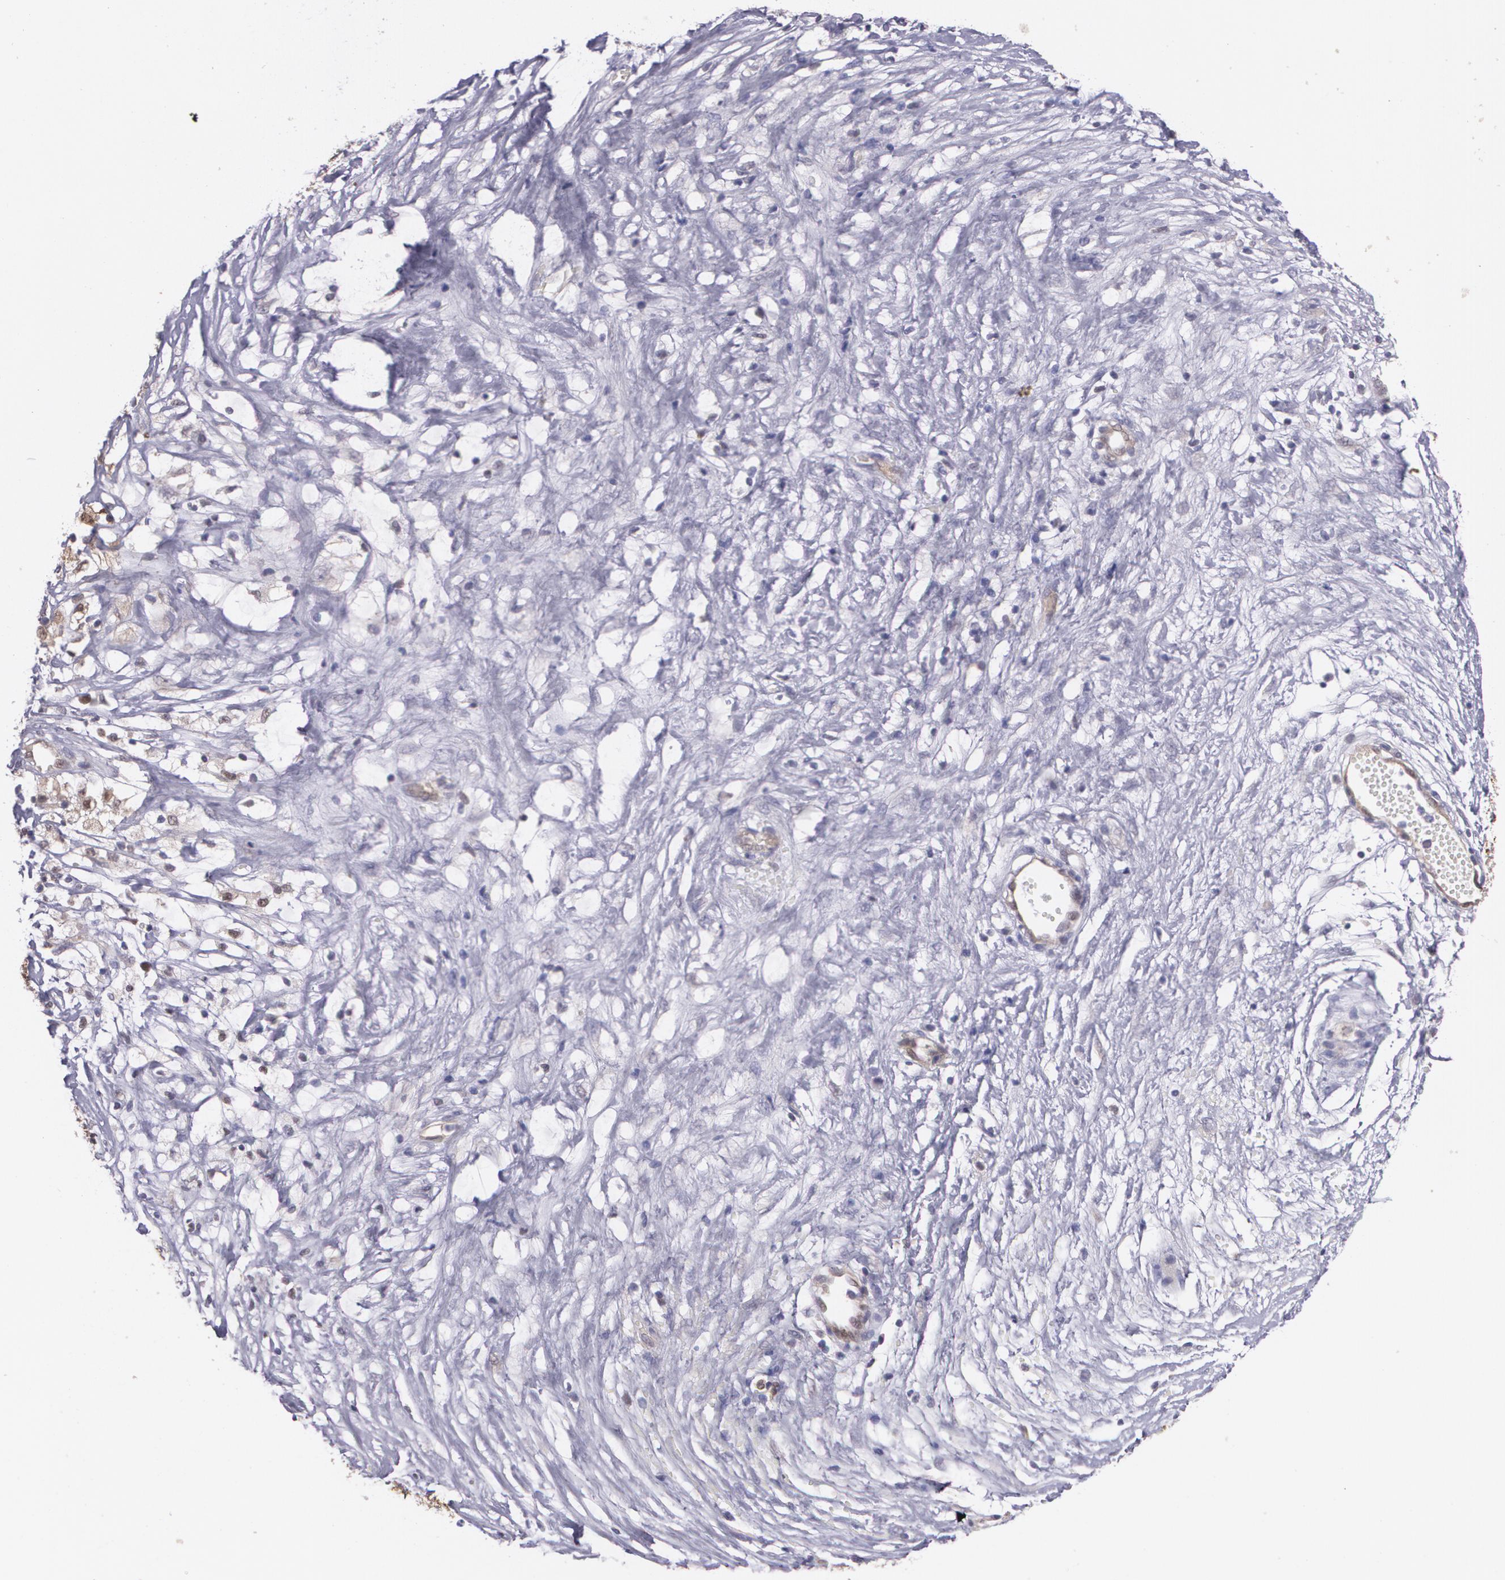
{"staining": {"intensity": "negative", "quantity": "none", "location": "none"}, "tissue": "ovarian cancer", "cell_type": "Tumor cells", "image_type": "cancer", "snomed": [{"axis": "morphology", "description": "Carcinoma, endometroid"}, {"axis": "topography", "description": "Ovary"}], "caption": "An immunohistochemistry photomicrograph of ovarian endometroid carcinoma is shown. There is no staining in tumor cells of ovarian endometroid carcinoma.", "gene": "HSPH1", "patient": {"sex": "female", "age": 42}}